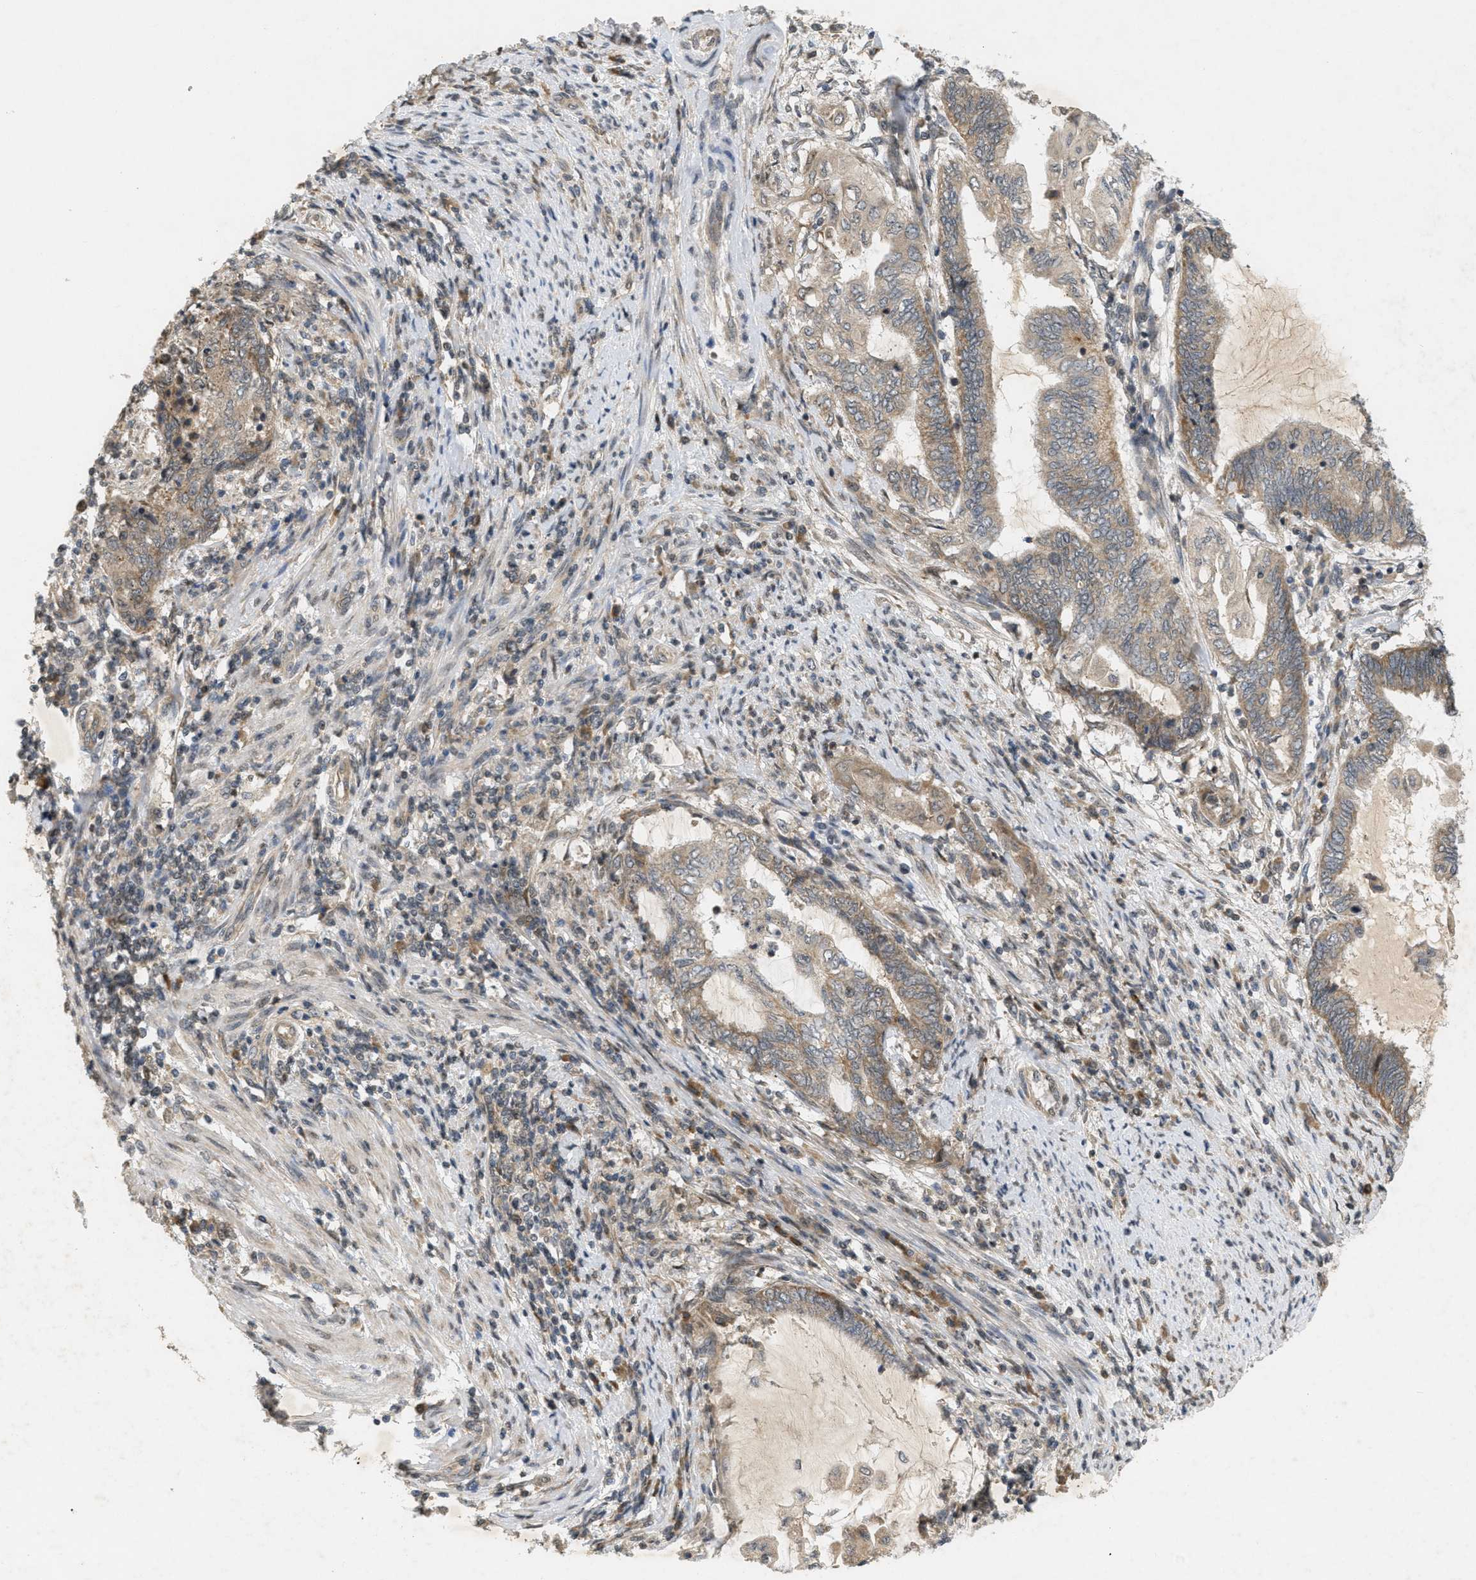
{"staining": {"intensity": "weak", "quantity": ">75%", "location": "cytoplasmic/membranous"}, "tissue": "endometrial cancer", "cell_type": "Tumor cells", "image_type": "cancer", "snomed": [{"axis": "morphology", "description": "Adenocarcinoma, NOS"}, {"axis": "topography", "description": "Uterus"}, {"axis": "topography", "description": "Endometrium"}], "caption": "Human endometrial cancer stained for a protein (brown) reveals weak cytoplasmic/membranous positive expression in about >75% of tumor cells.", "gene": "PRKD1", "patient": {"sex": "female", "age": 70}}